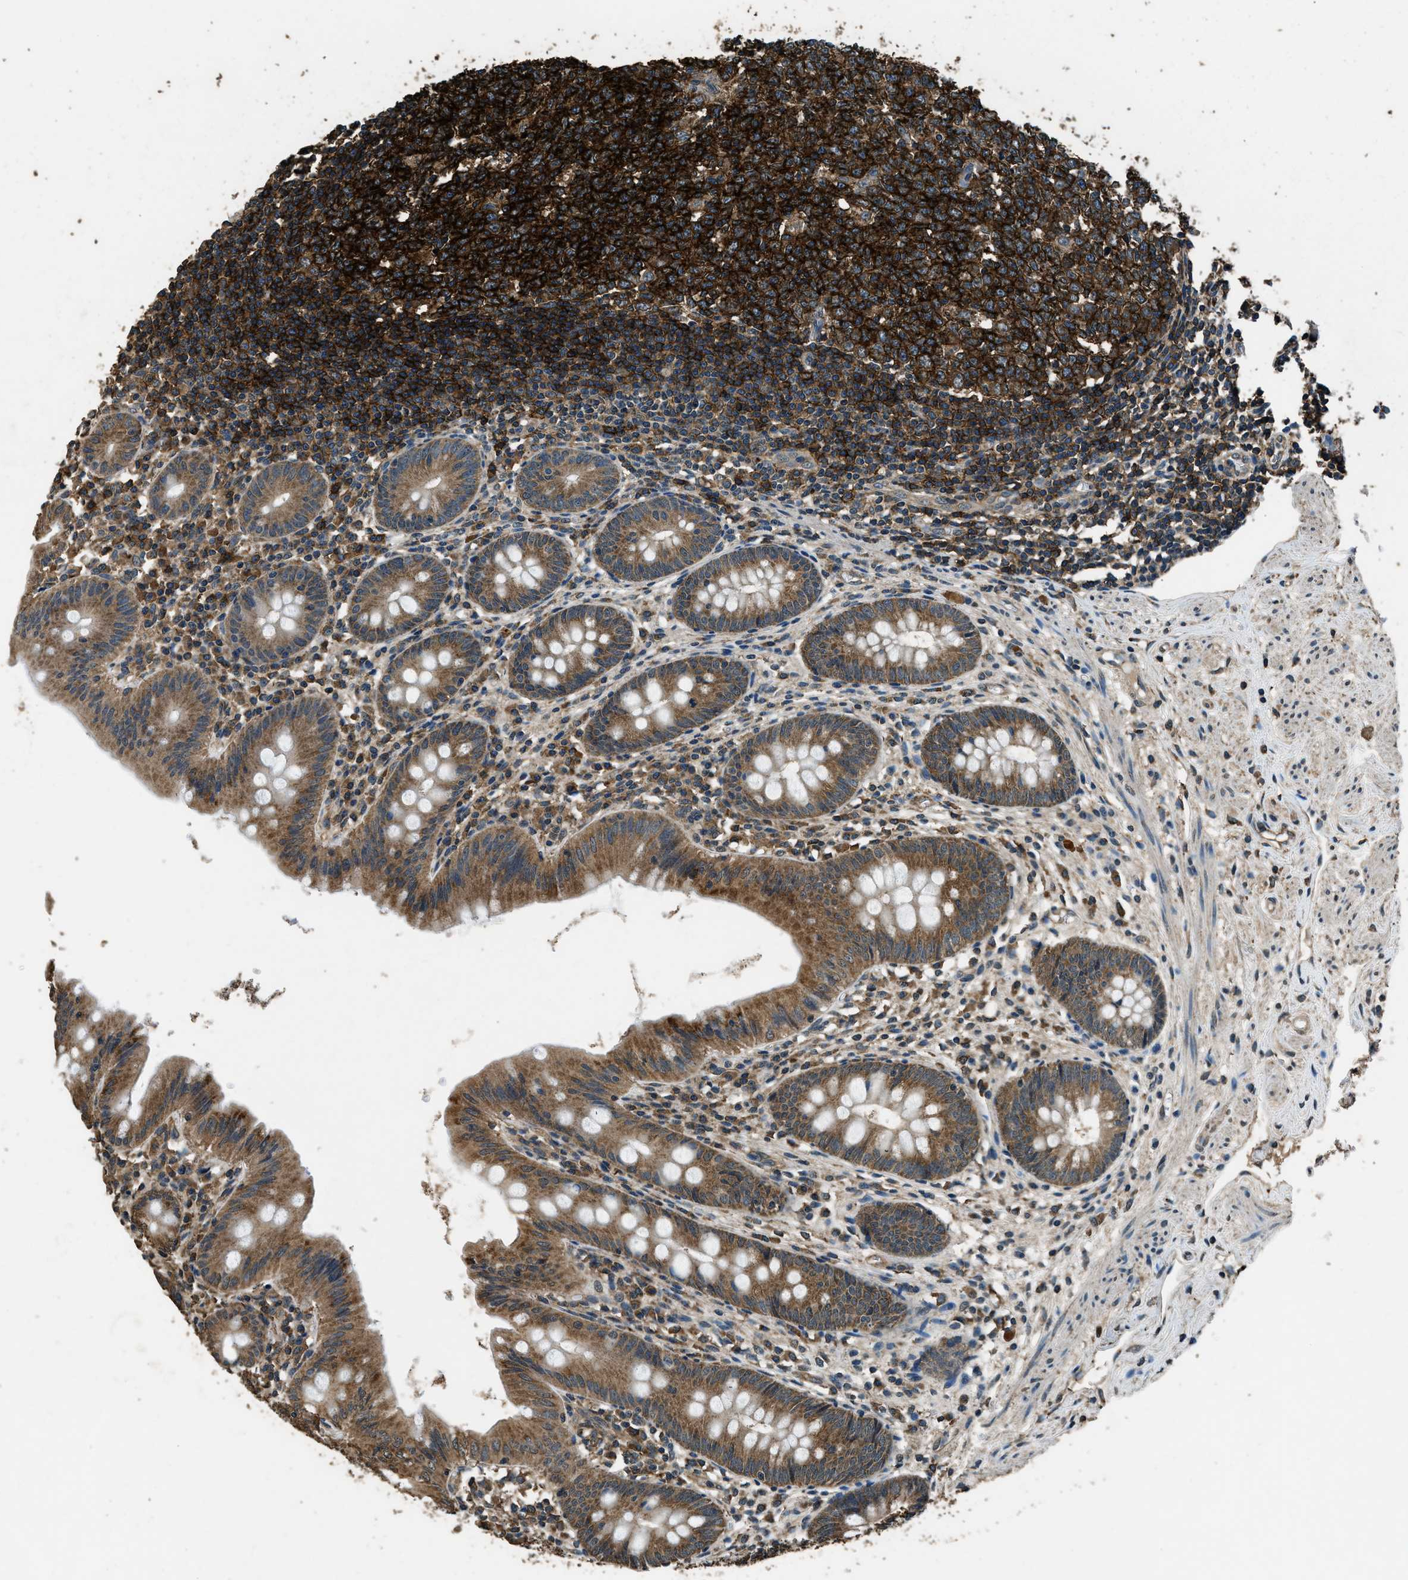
{"staining": {"intensity": "moderate", "quantity": ">75%", "location": "cytoplasmic/membranous"}, "tissue": "appendix", "cell_type": "Glandular cells", "image_type": "normal", "snomed": [{"axis": "morphology", "description": "Normal tissue, NOS"}, {"axis": "topography", "description": "Appendix"}], "caption": "Appendix stained with DAB immunohistochemistry displays medium levels of moderate cytoplasmic/membranous positivity in approximately >75% of glandular cells. (DAB = brown stain, brightfield microscopy at high magnification).", "gene": "SALL3", "patient": {"sex": "male", "age": 56}}